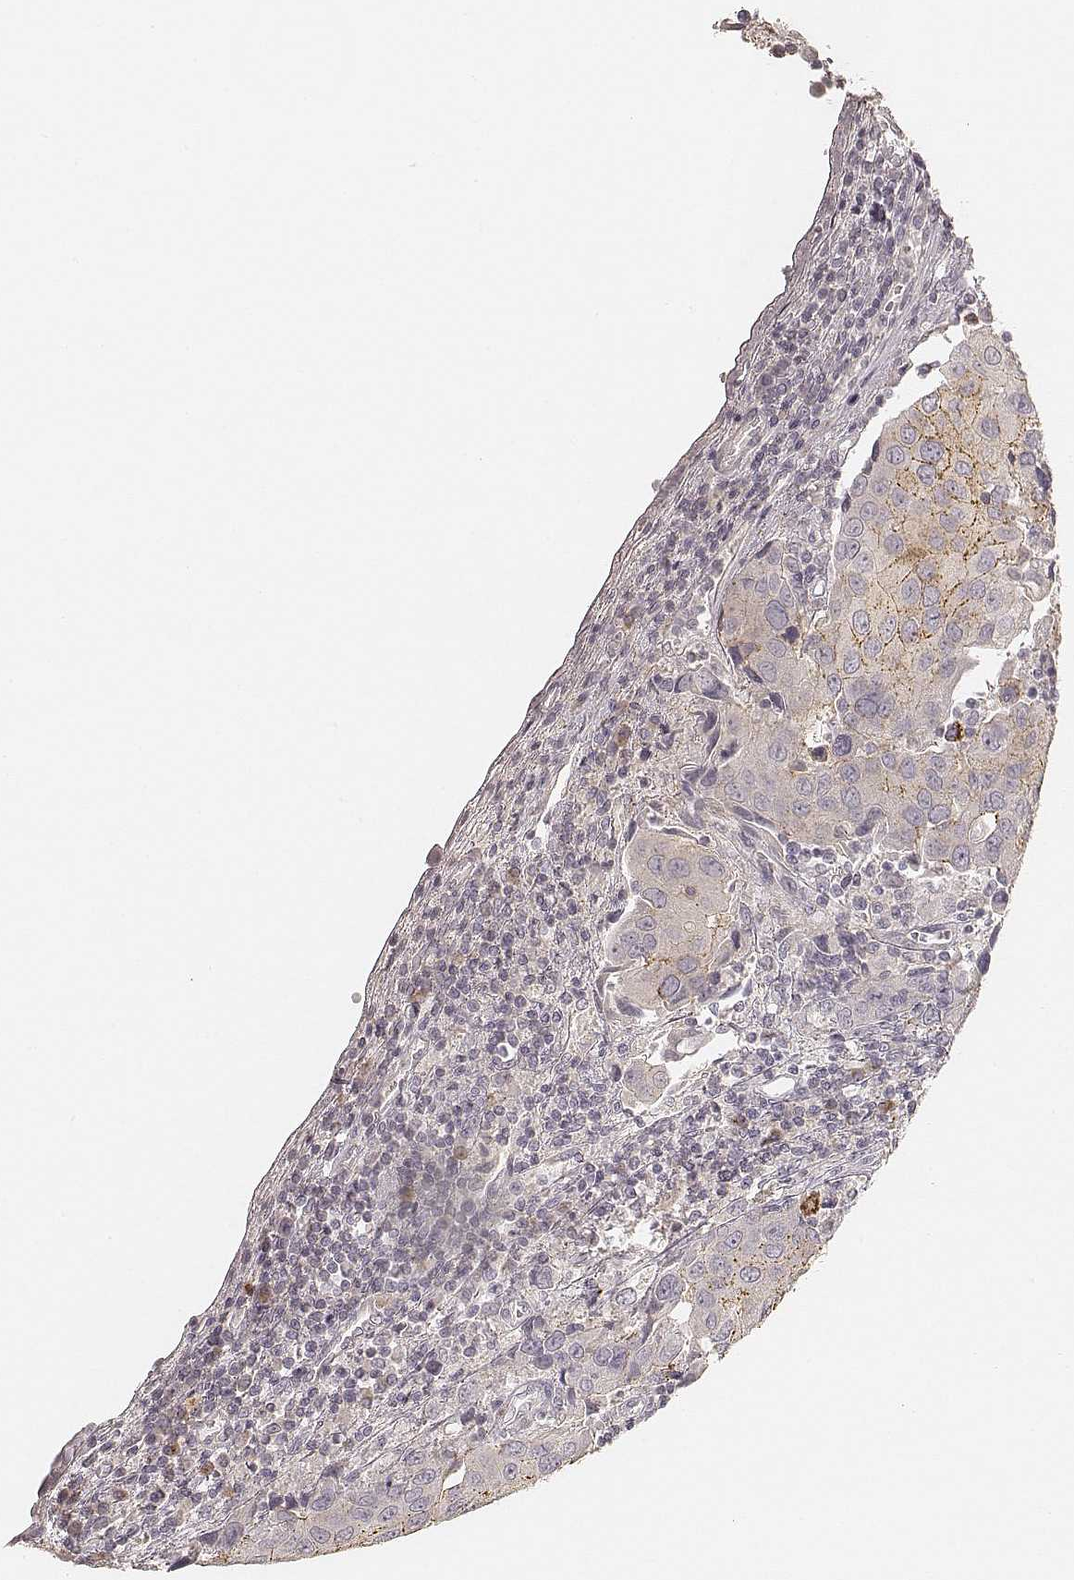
{"staining": {"intensity": "moderate", "quantity": "<25%", "location": "cytoplasmic/membranous"}, "tissue": "urothelial cancer", "cell_type": "Tumor cells", "image_type": "cancer", "snomed": [{"axis": "morphology", "description": "Urothelial carcinoma, High grade"}, {"axis": "topography", "description": "Urinary bladder"}], "caption": "Human urothelial cancer stained for a protein (brown) reveals moderate cytoplasmic/membranous positive staining in approximately <25% of tumor cells.", "gene": "GORASP2", "patient": {"sex": "female", "age": 85}}